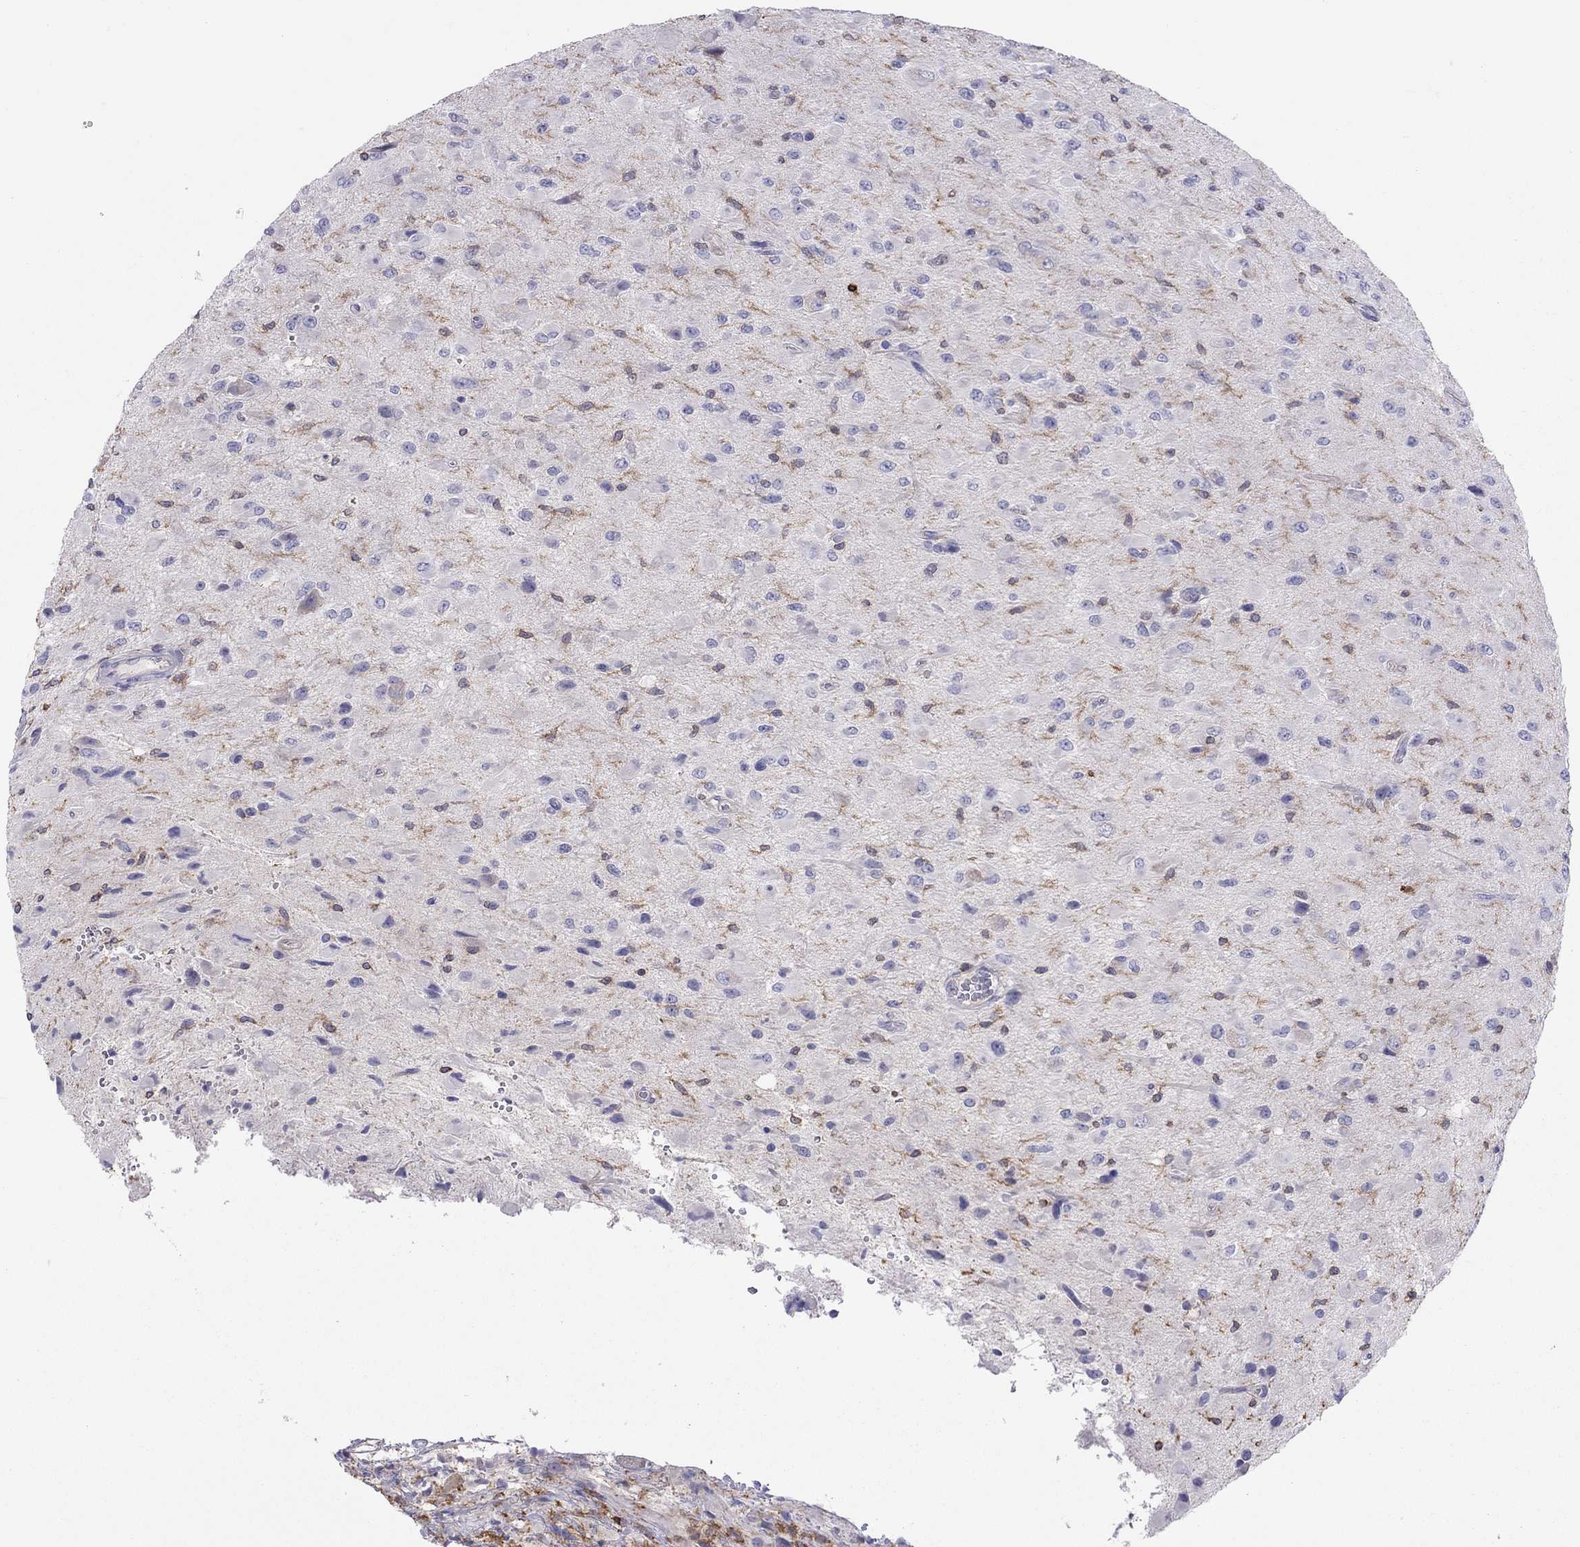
{"staining": {"intensity": "negative", "quantity": "none", "location": "none"}, "tissue": "glioma", "cell_type": "Tumor cells", "image_type": "cancer", "snomed": [{"axis": "morphology", "description": "Glioma, malignant, High grade"}, {"axis": "topography", "description": "Cerebral cortex"}], "caption": "High magnification brightfield microscopy of glioma stained with DAB (brown) and counterstained with hematoxylin (blue): tumor cells show no significant expression. (DAB IHC visualized using brightfield microscopy, high magnification).", "gene": "MND1", "patient": {"sex": "male", "age": 35}}